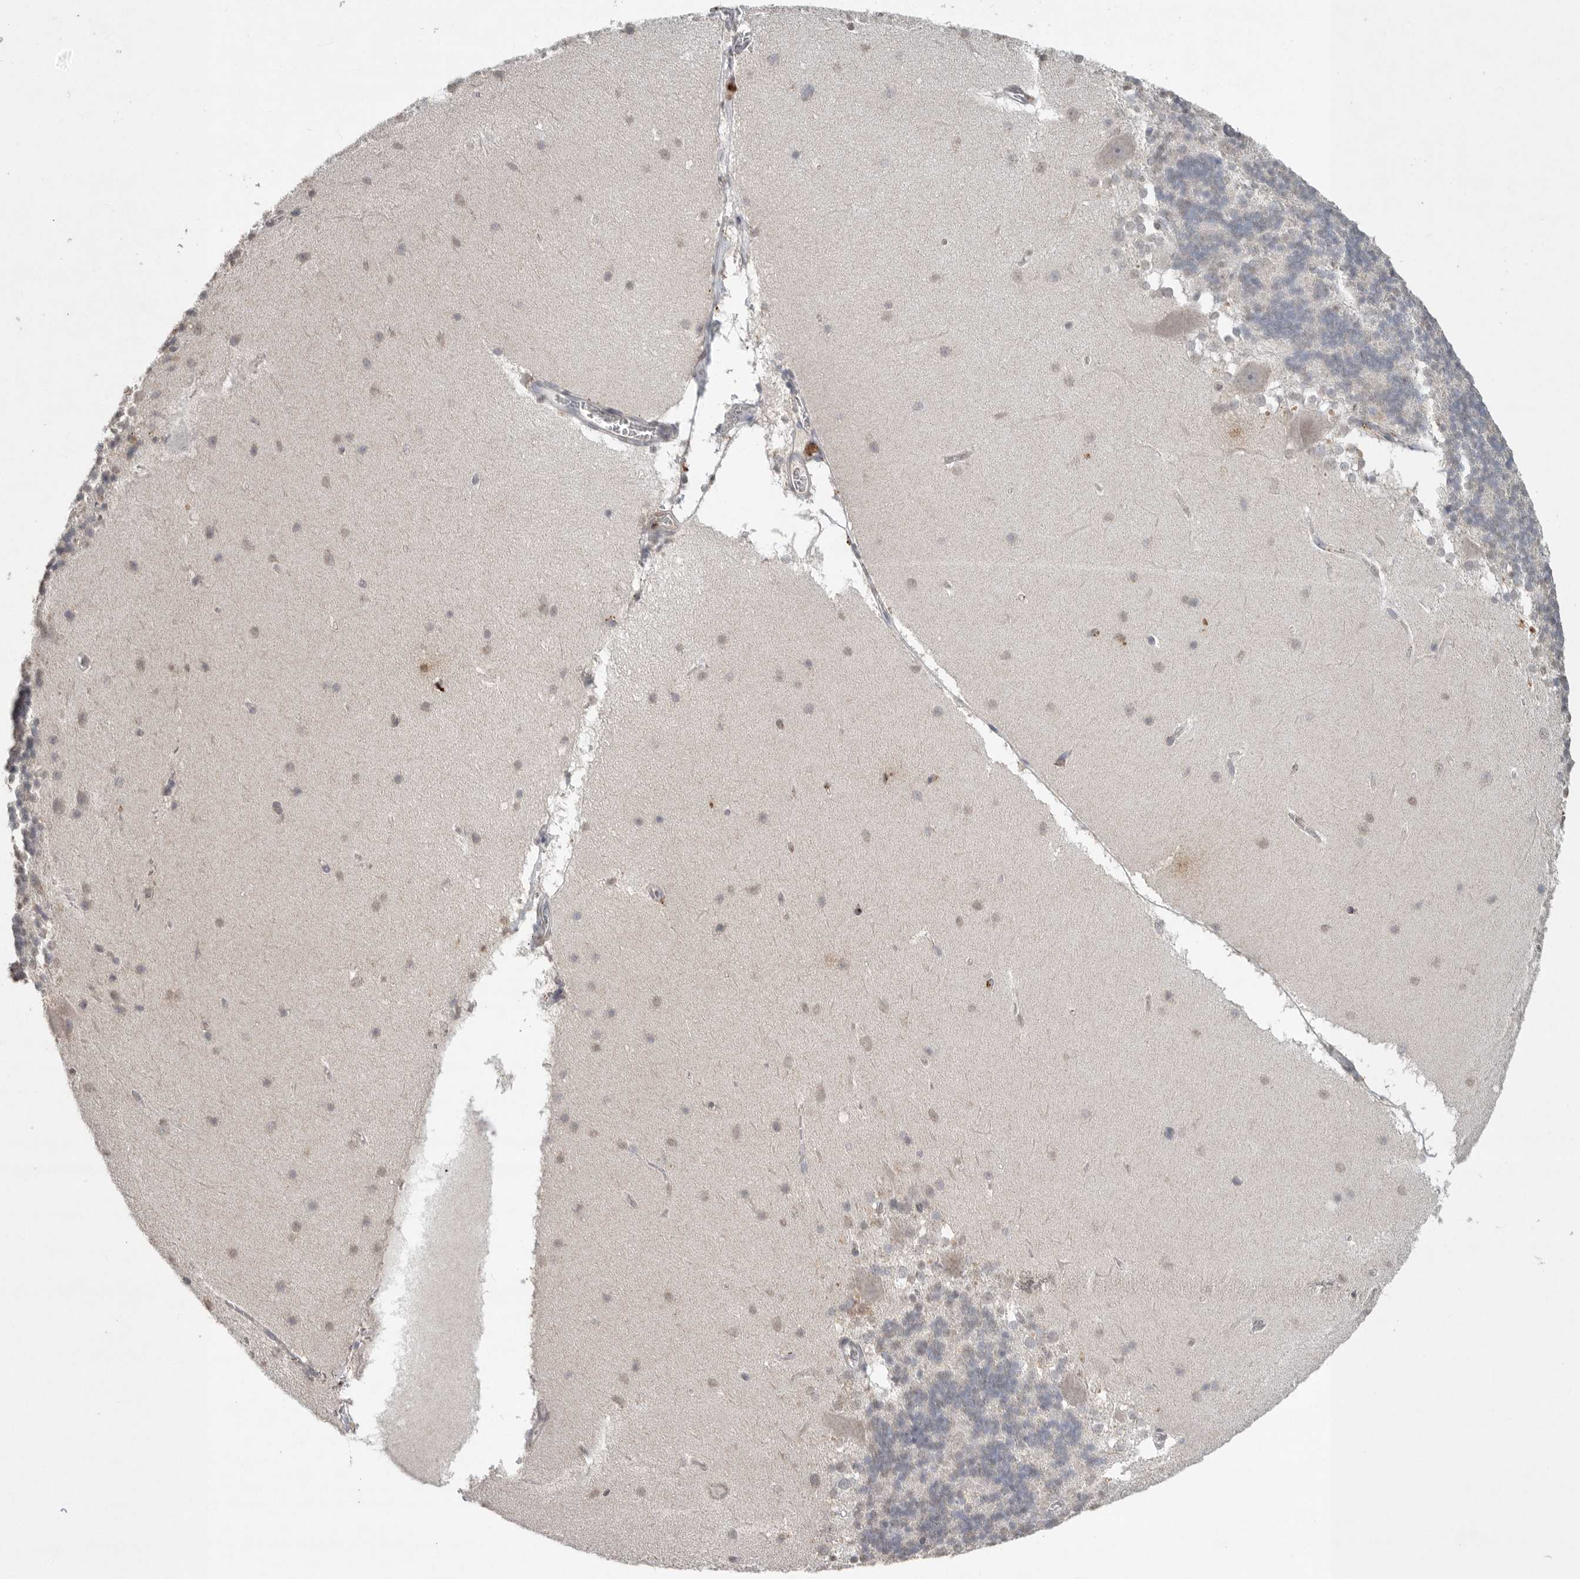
{"staining": {"intensity": "negative", "quantity": "none", "location": "none"}, "tissue": "cerebellum", "cell_type": "Cells in granular layer", "image_type": "normal", "snomed": [{"axis": "morphology", "description": "Normal tissue, NOS"}, {"axis": "topography", "description": "Cerebellum"}], "caption": "Immunohistochemistry image of normal cerebellum: cerebellum stained with DAB (3,3'-diaminobenzidine) reveals no significant protein staining in cells in granular layer. The staining is performed using DAB brown chromogen with nuclei counter-stained in using hematoxylin.", "gene": "KLK5", "patient": {"sex": "female", "age": 19}}